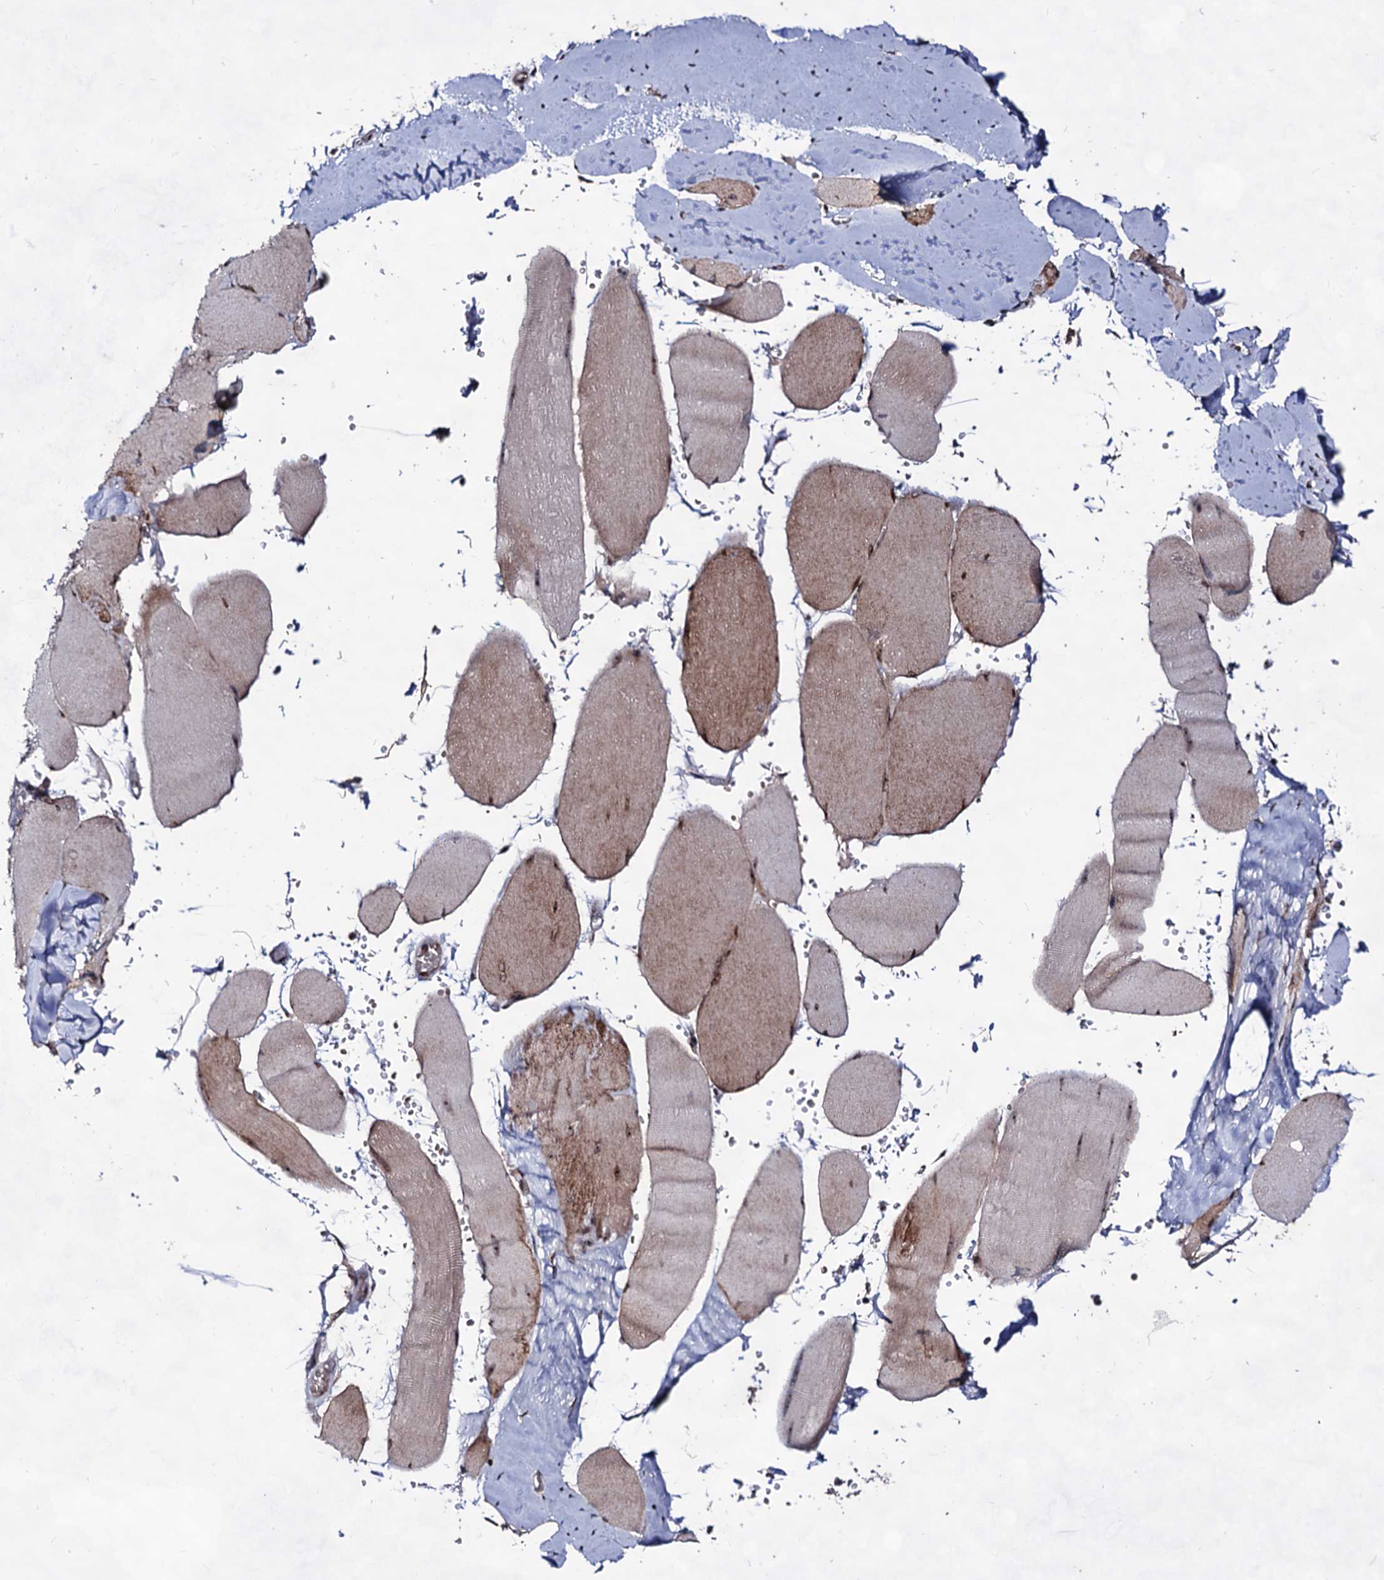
{"staining": {"intensity": "moderate", "quantity": ">75%", "location": "cytoplasmic/membranous,nuclear"}, "tissue": "skeletal muscle", "cell_type": "Myocytes", "image_type": "normal", "snomed": [{"axis": "morphology", "description": "Normal tissue, NOS"}, {"axis": "topography", "description": "Skeletal muscle"}, {"axis": "topography", "description": "Head-Neck"}], "caption": "Approximately >75% of myocytes in benign skeletal muscle display moderate cytoplasmic/membranous,nuclear protein positivity as visualized by brown immunohistochemical staining.", "gene": "EXOSC10", "patient": {"sex": "male", "age": 66}}